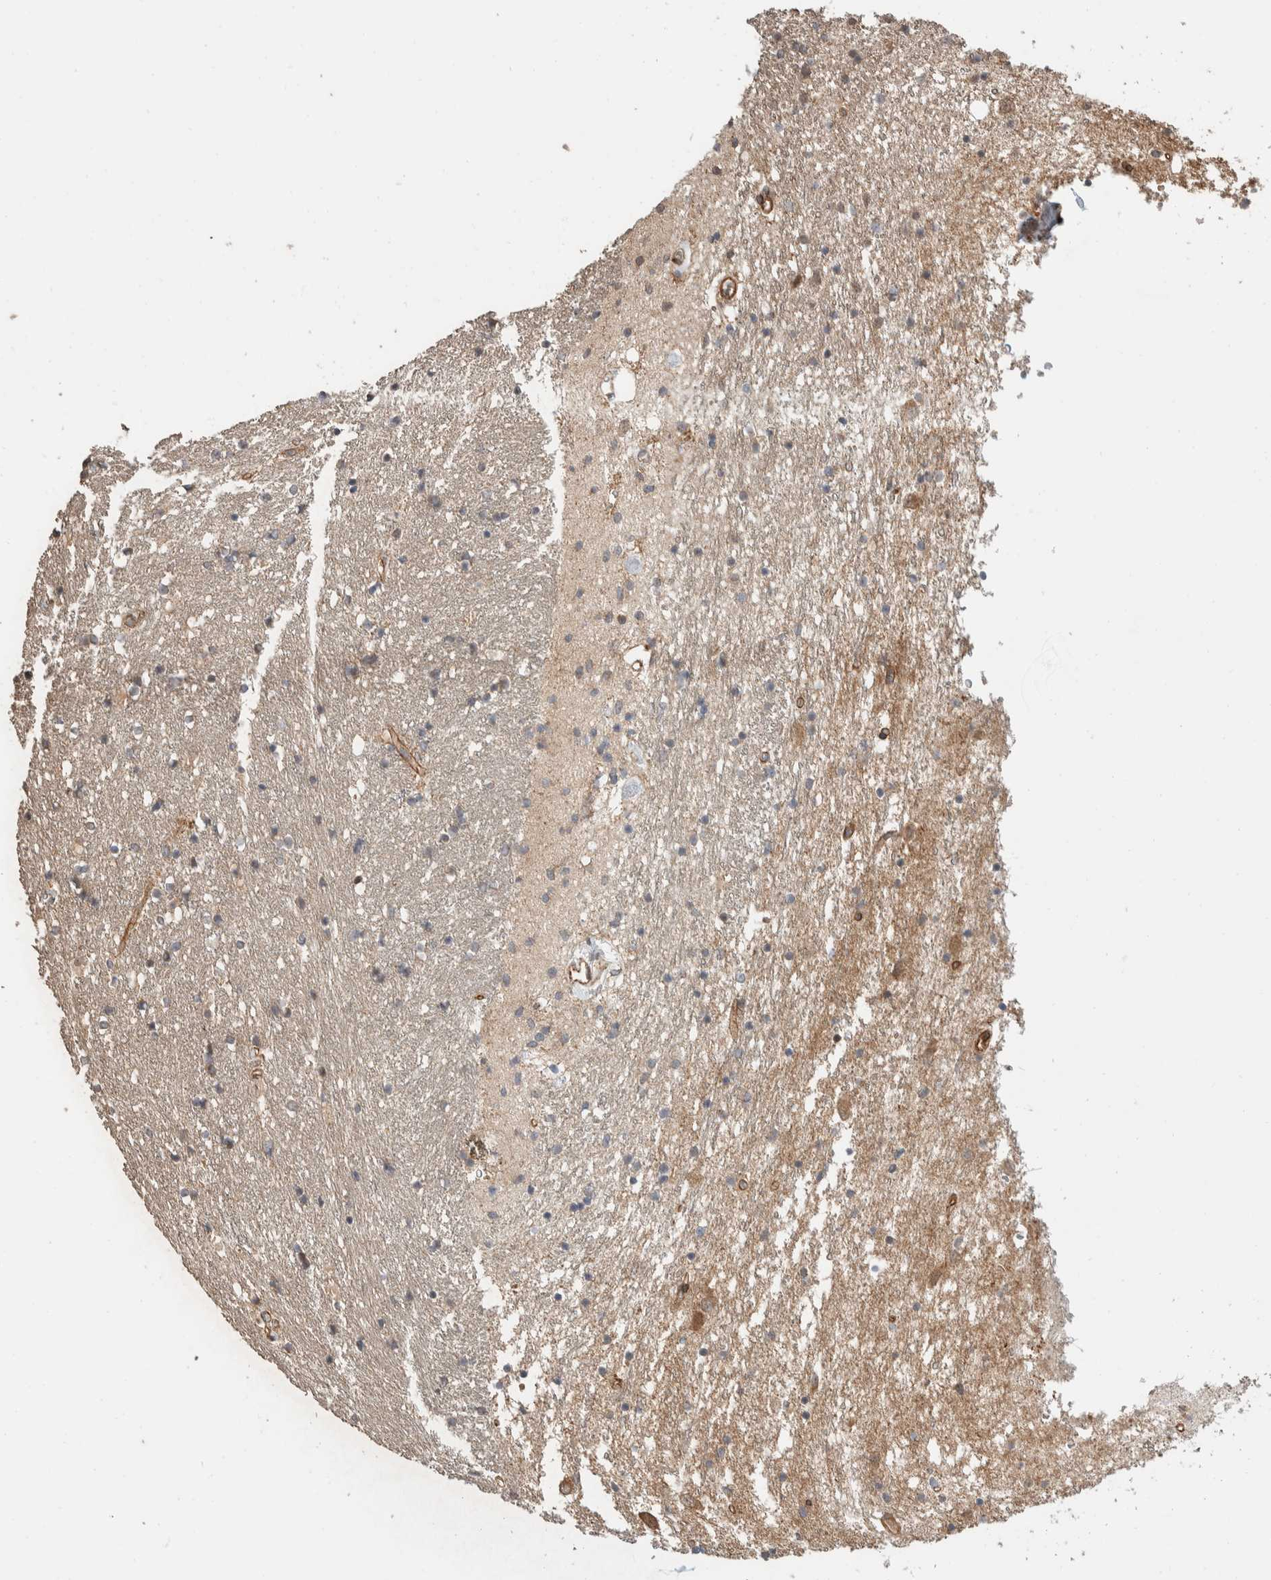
{"staining": {"intensity": "weak", "quantity": "25%-75%", "location": "cytoplasmic/membranous"}, "tissue": "caudate", "cell_type": "Glial cells", "image_type": "normal", "snomed": [{"axis": "morphology", "description": "Normal tissue, NOS"}, {"axis": "topography", "description": "Lateral ventricle wall"}], "caption": "Human caudate stained for a protein (brown) displays weak cytoplasmic/membranous positive expression in about 25%-75% of glial cells.", "gene": "ERC1", "patient": {"sex": "female", "age": 54}}